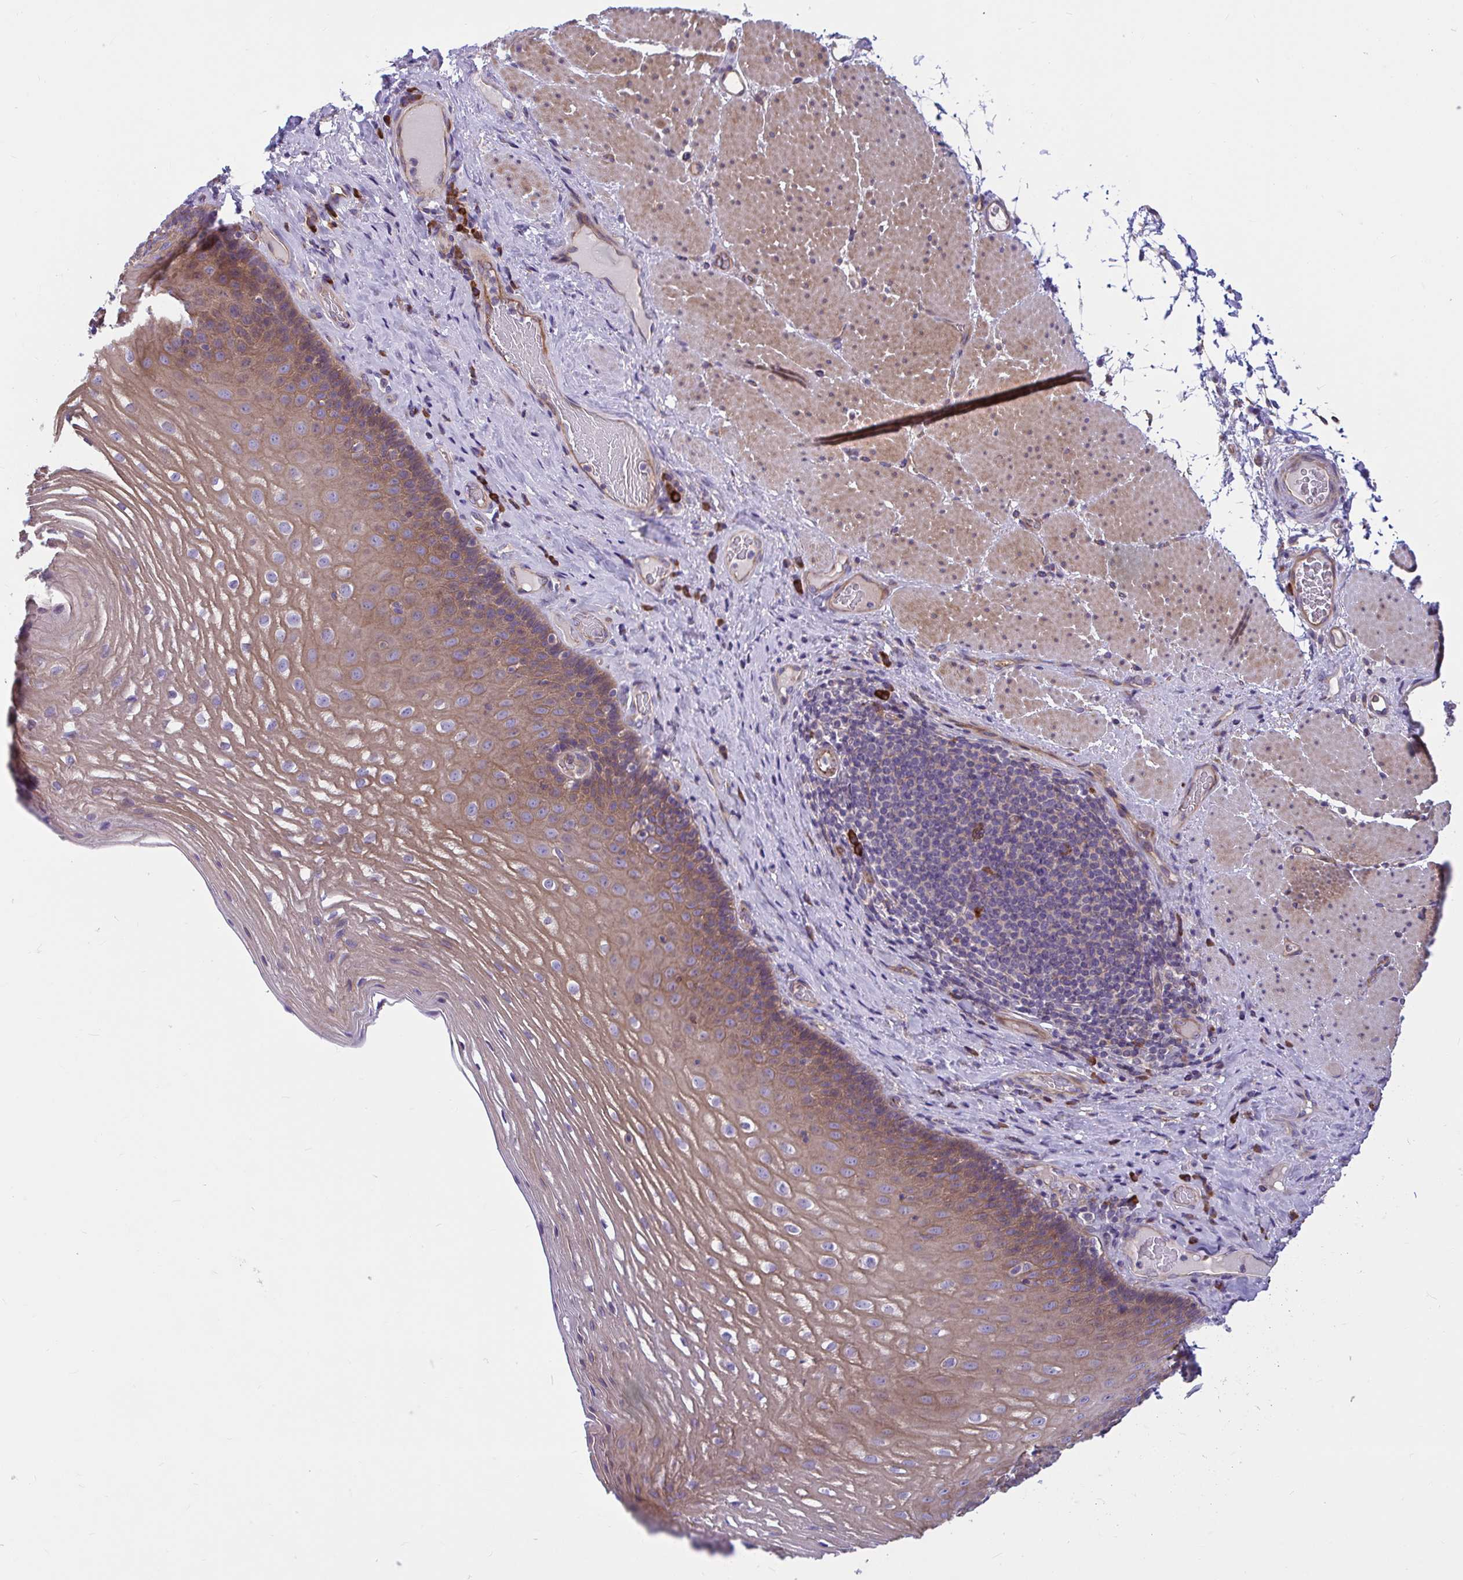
{"staining": {"intensity": "moderate", "quantity": ">75%", "location": "cytoplasmic/membranous"}, "tissue": "esophagus", "cell_type": "Squamous epithelial cells", "image_type": "normal", "snomed": [{"axis": "morphology", "description": "Normal tissue, NOS"}, {"axis": "topography", "description": "Esophagus"}], "caption": "The histopathology image reveals staining of normal esophagus, revealing moderate cytoplasmic/membranous protein positivity (brown color) within squamous epithelial cells.", "gene": "WBP1", "patient": {"sex": "male", "age": 62}}